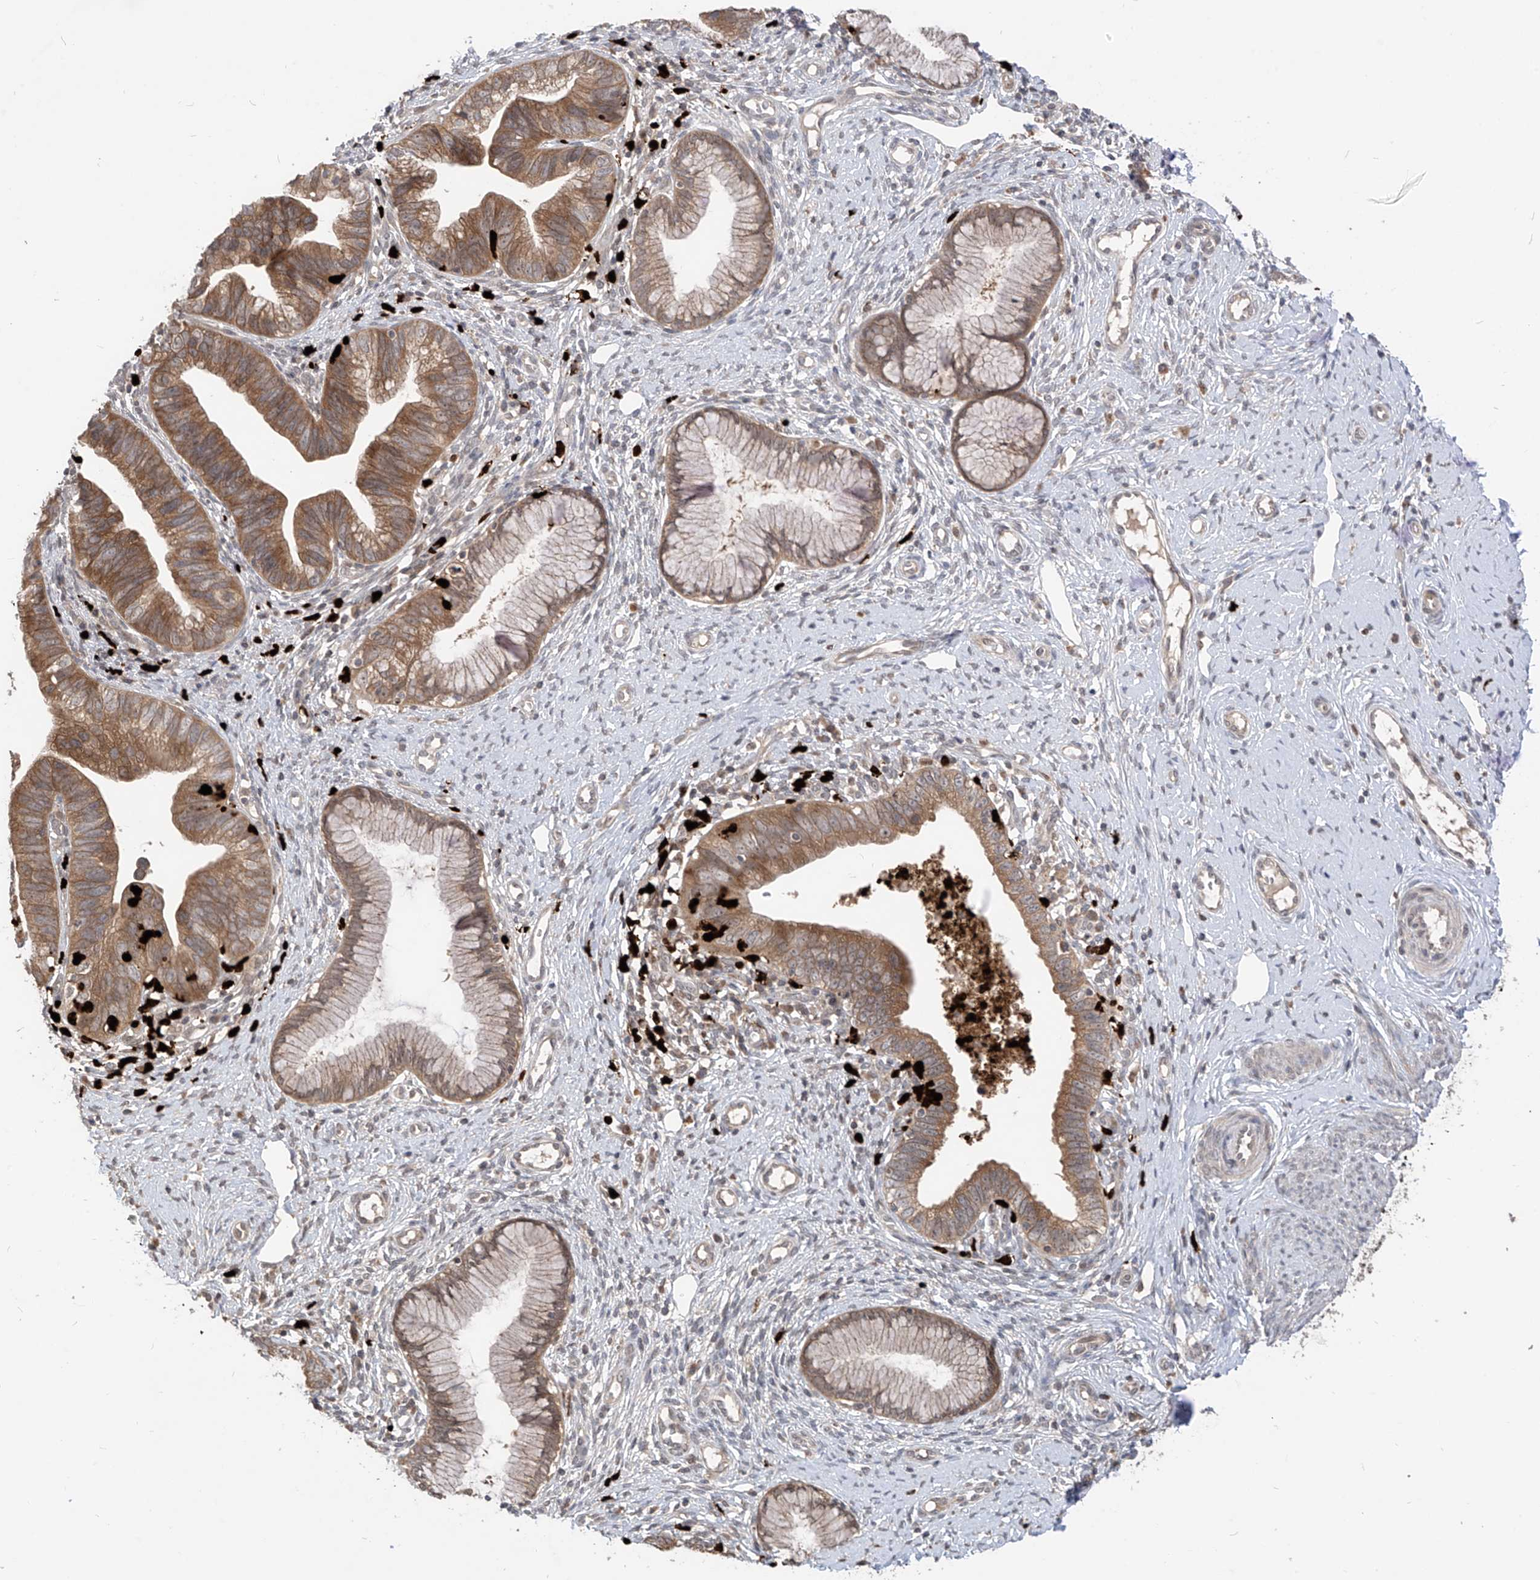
{"staining": {"intensity": "moderate", "quantity": ">75%", "location": "cytoplasmic/membranous"}, "tissue": "cervical cancer", "cell_type": "Tumor cells", "image_type": "cancer", "snomed": [{"axis": "morphology", "description": "Adenocarcinoma, NOS"}, {"axis": "topography", "description": "Cervix"}], "caption": "Tumor cells display medium levels of moderate cytoplasmic/membranous expression in approximately >75% of cells in cervical adenocarcinoma.", "gene": "CNKSR1", "patient": {"sex": "female", "age": 36}}